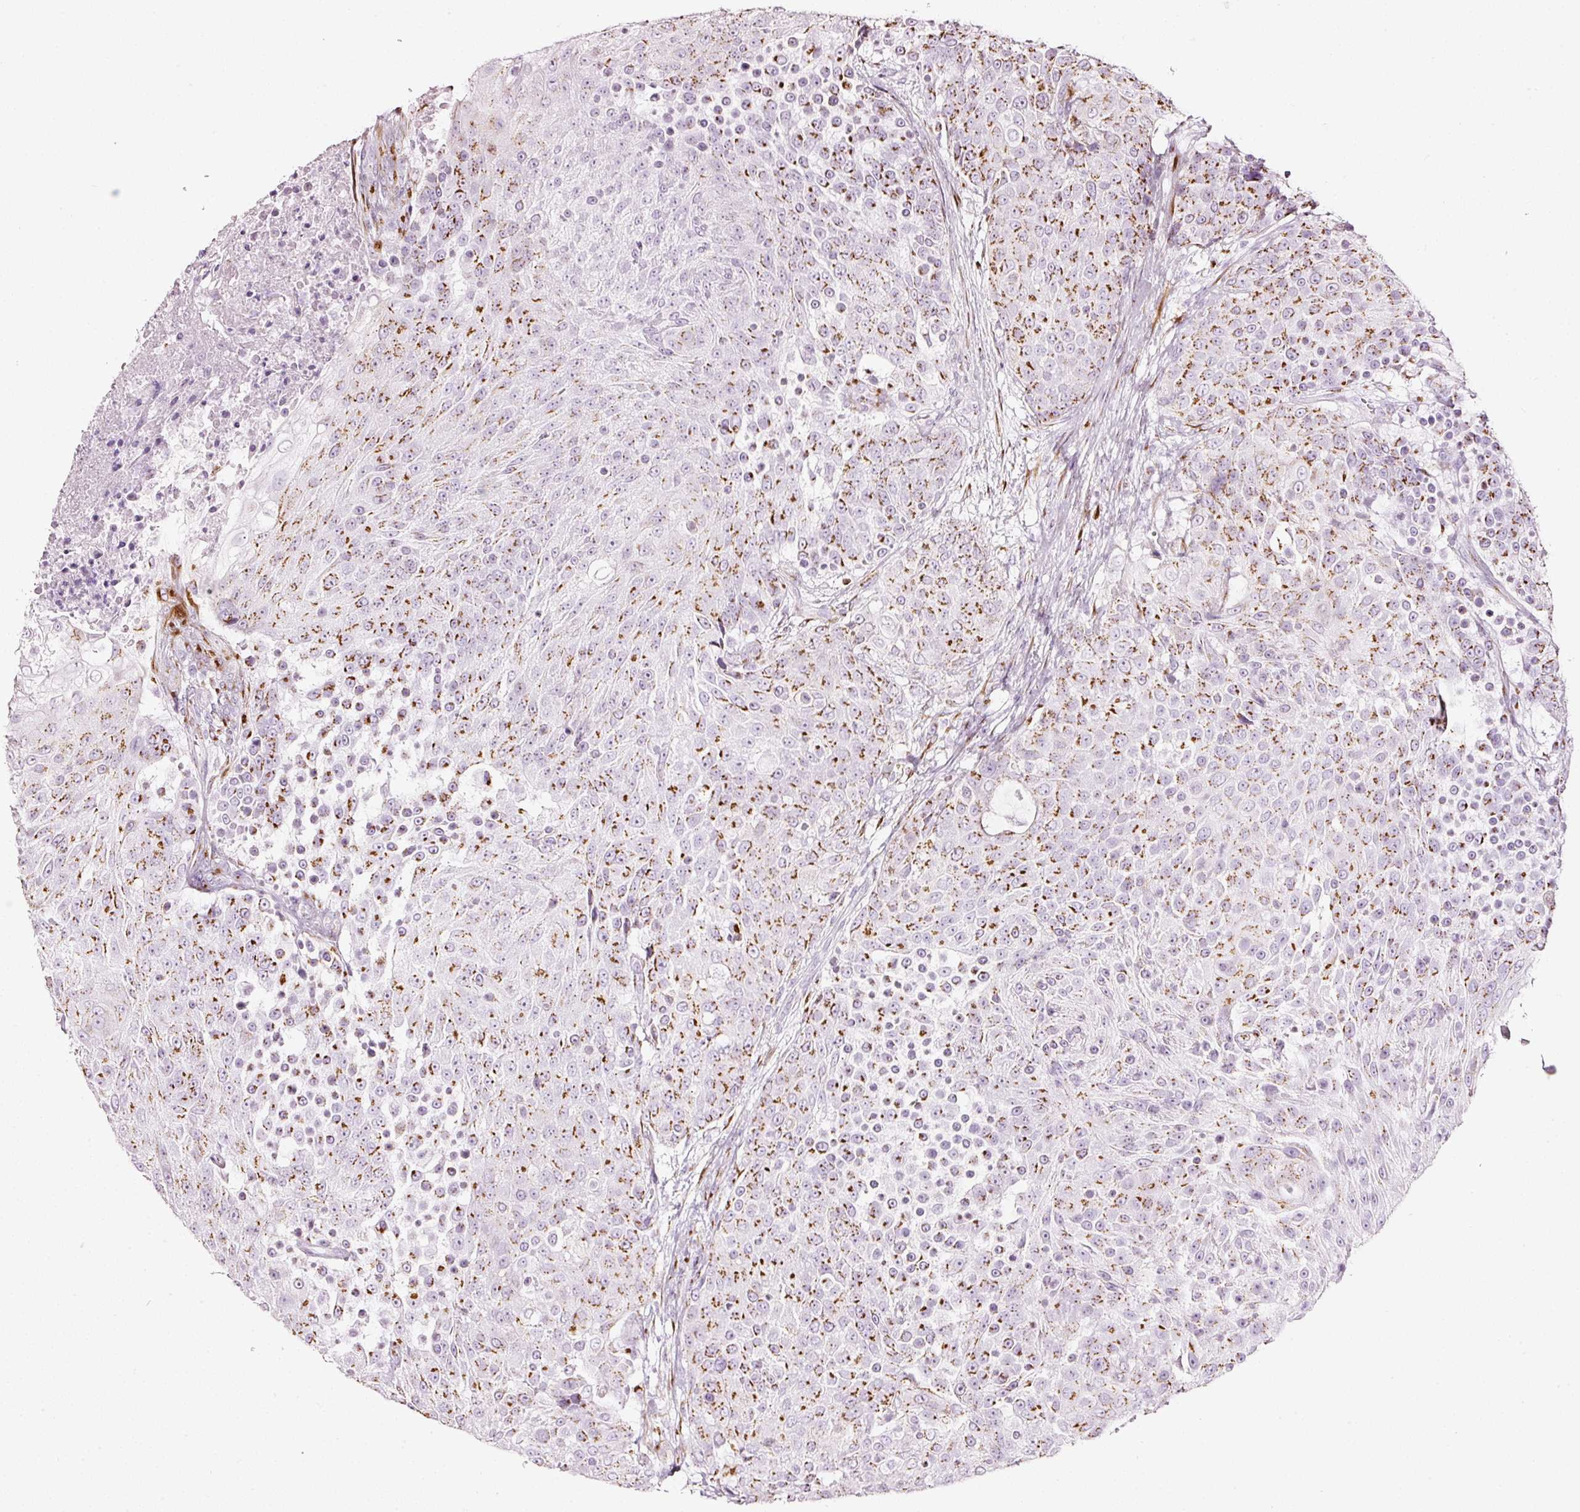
{"staining": {"intensity": "moderate", "quantity": ">75%", "location": "cytoplasmic/membranous"}, "tissue": "urothelial cancer", "cell_type": "Tumor cells", "image_type": "cancer", "snomed": [{"axis": "morphology", "description": "Urothelial carcinoma, High grade"}, {"axis": "topography", "description": "Urinary bladder"}], "caption": "A photomicrograph of urothelial carcinoma (high-grade) stained for a protein displays moderate cytoplasmic/membranous brown staining in tumor cells. (Stains: DAB (3,3'-diaminobenzidine) in brown, nuclei in blue, Microscopy: brightfield microscopy at high magnification).", "gene": "SDF4", "patient": {"sex": "female", "age": 63}}